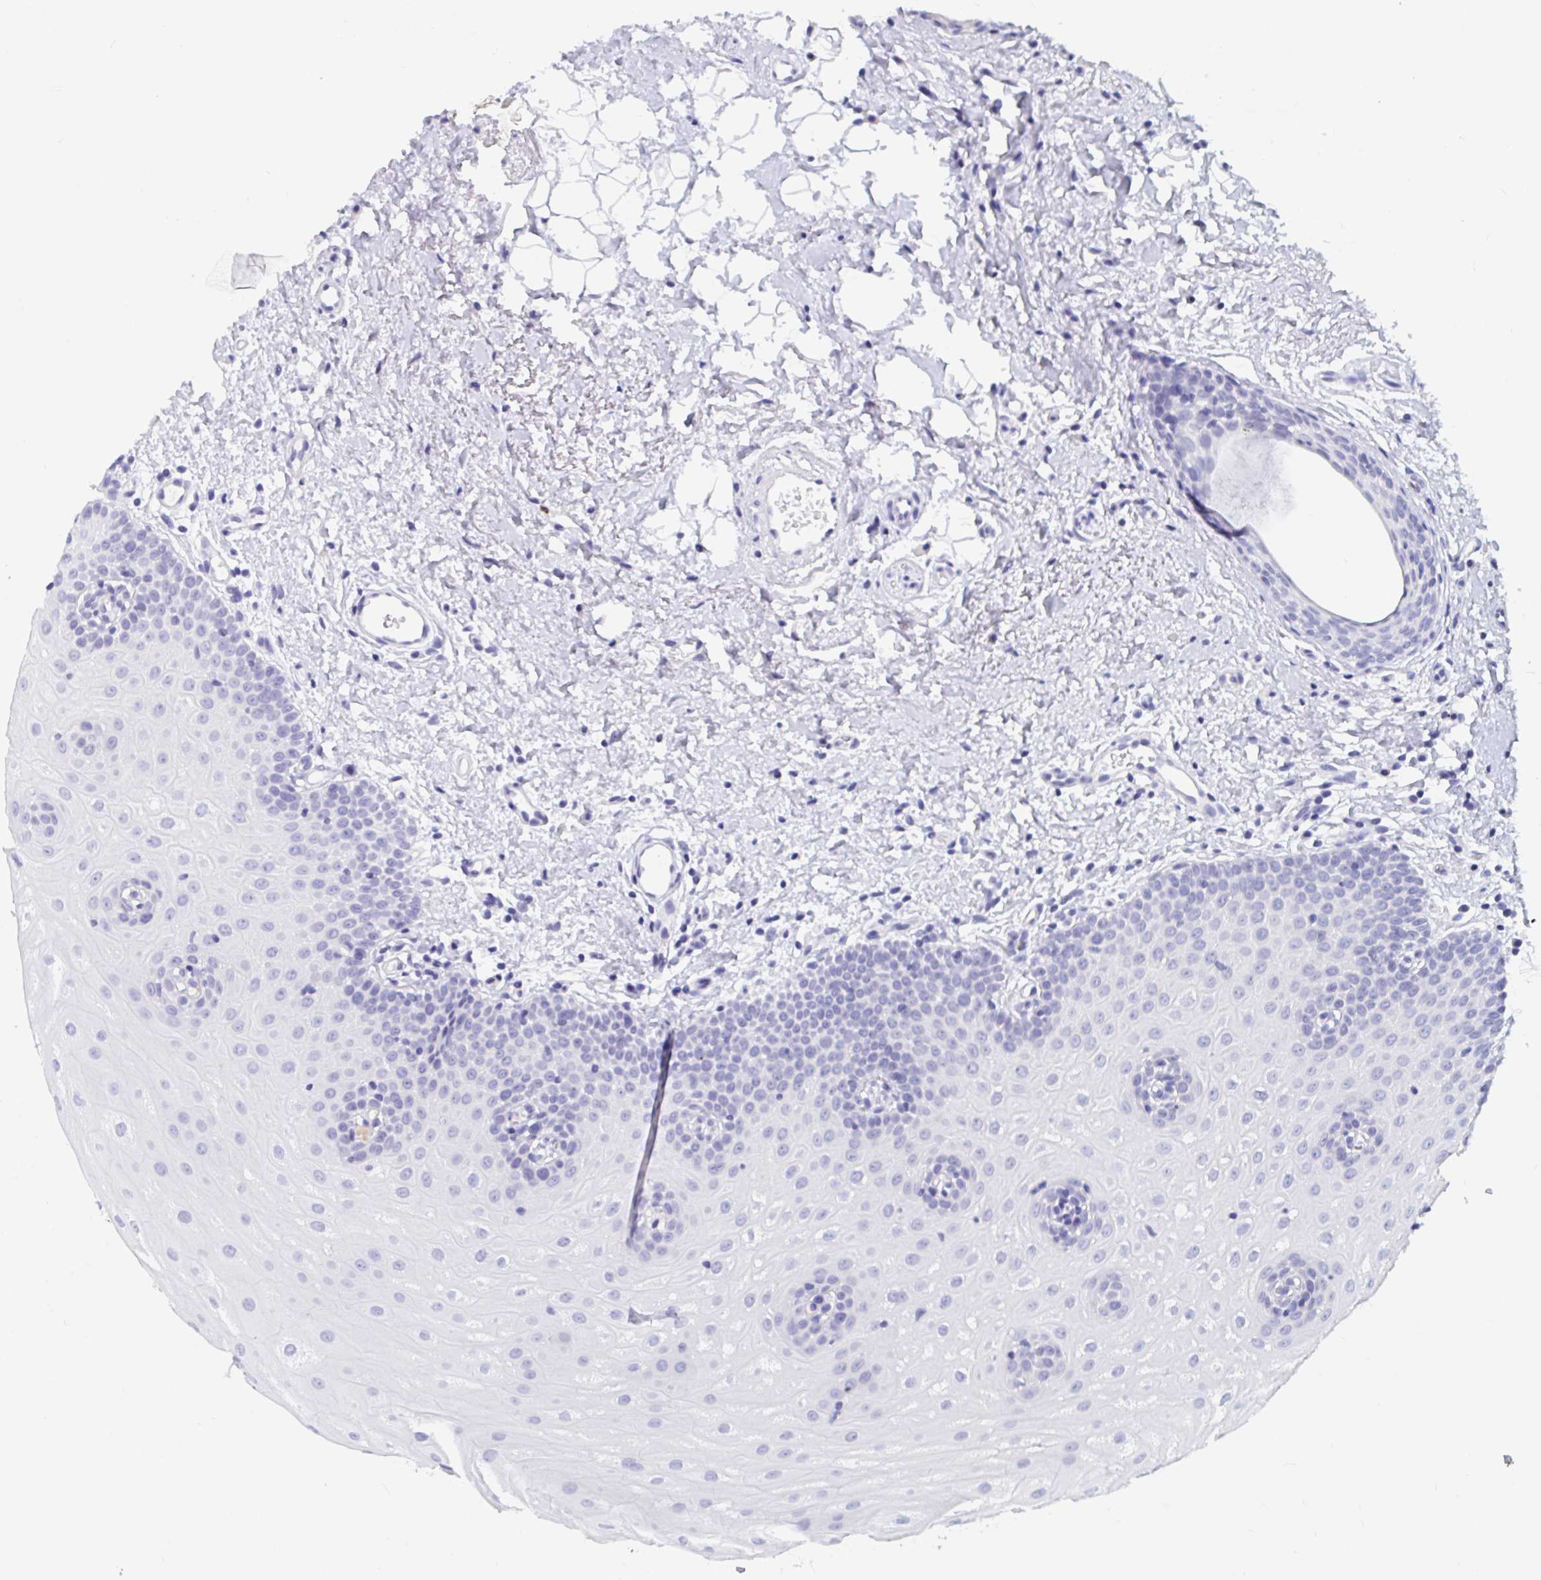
{"staining": {"intensity": "negative", "quantity": "none", "location": "none"}, "tissue": "oral mucosa", "cell_type": "Squamous epithelial cells", "image_type": "normal", "snomed": [{"axis": "morphology", "description": "Normal tissue, NOS"}, {"axis": "morphology", "description": "Adenocarcinoma, NOS"}, {"axis": "topography", "description": "Oral tissue"}, {"axis": "topography", "description": "Head-Neck"}], "caption": "A high-resolution histopathology image shows immunohistochemistry (IHC) staining of unremarkable oral mucosa, which shows no significant expression in squamous epithelial cells. (DAB IHC with hematoxylin counter stain).", "gene": "ZNHIT2", "patient": {"sex": "female", "age": 57}}